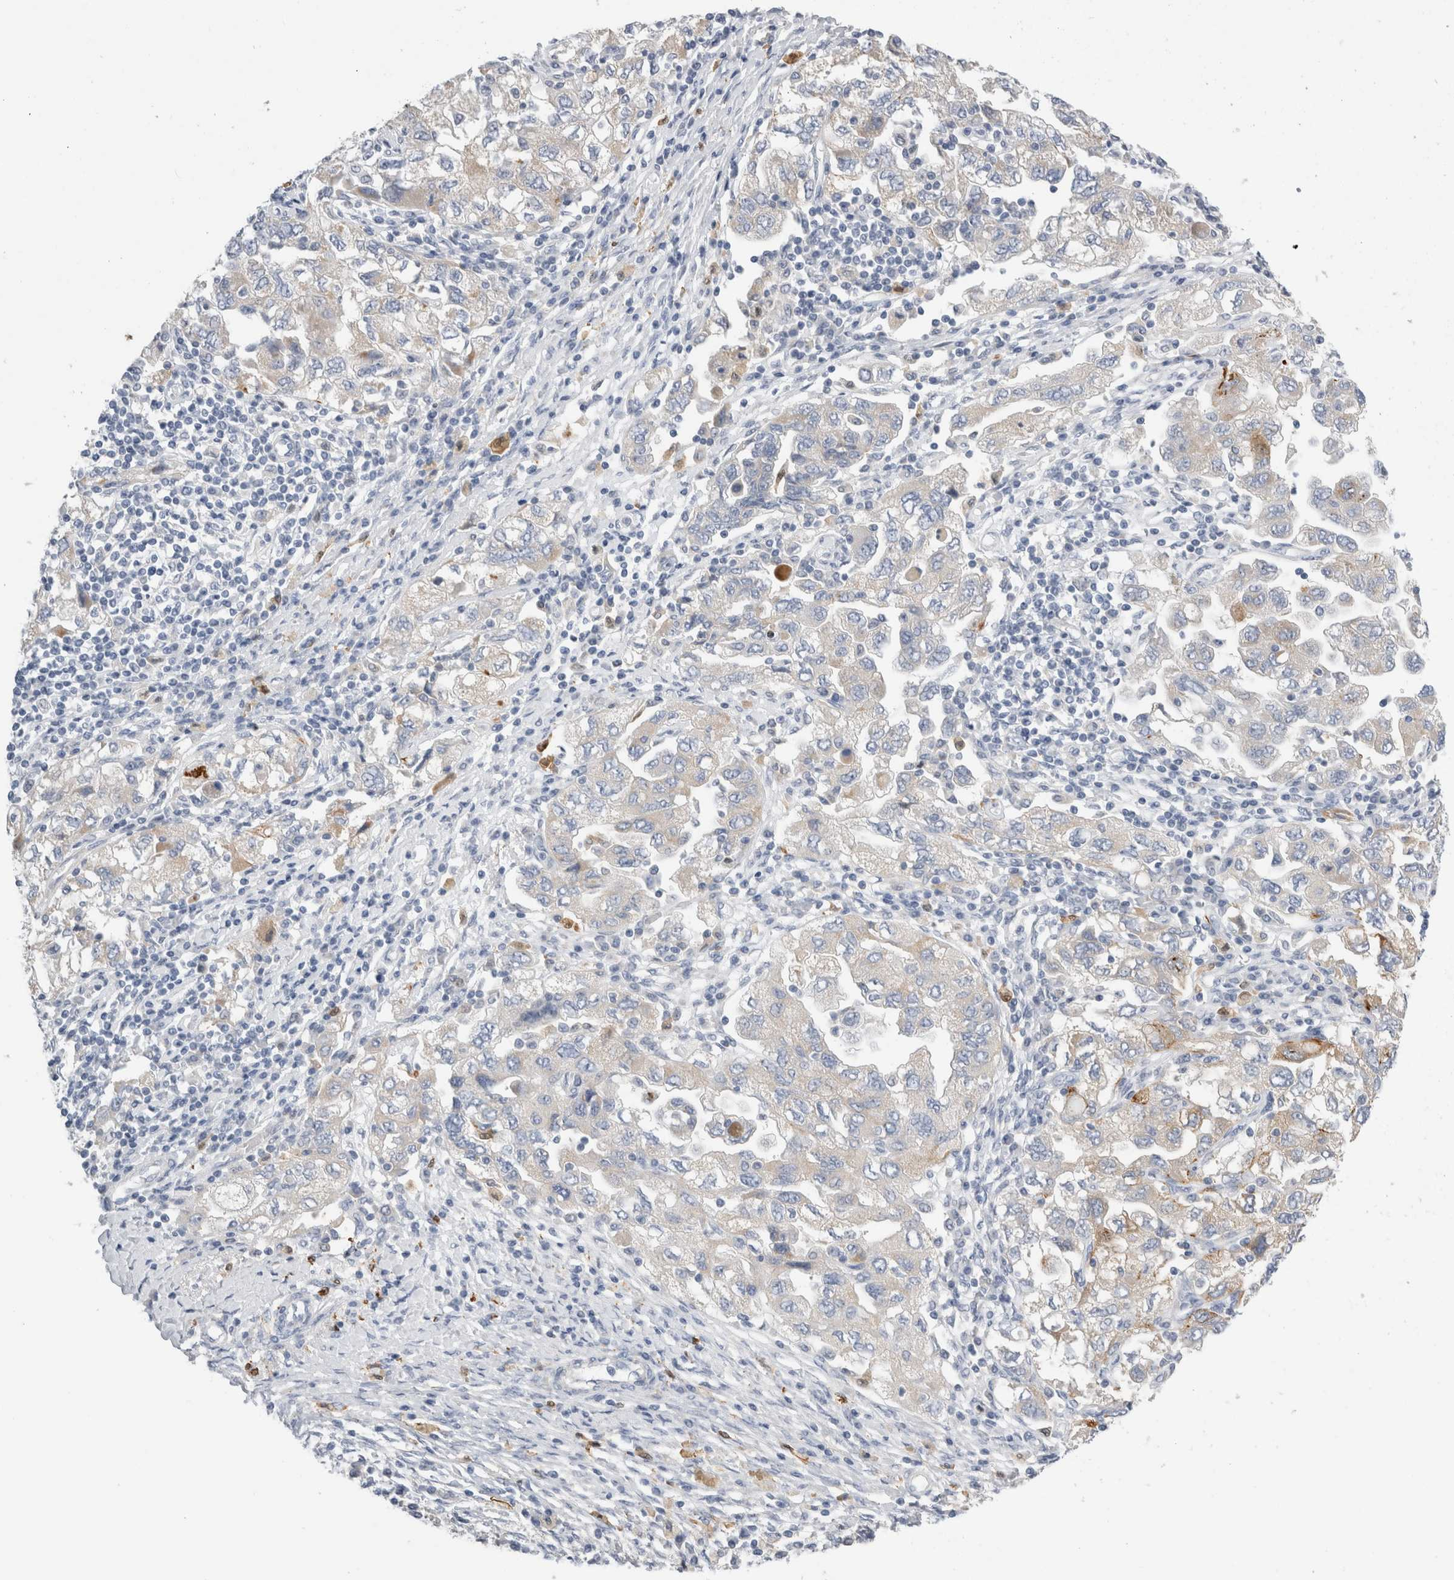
{"staining": {"intensity": "weak", "quantity": "<25%", "location": "cytoplasmic/membranous"}, "tissue": "ovarian cancer", "cell_type": "Tumor cells", "image_type": "cancer", "snomed": [{"axis": "morphology", "description": "Carcinoma, NOS"}, {"axis": "morphology", "description": "Cystadenocarcinoma, serous, NOS"}, {"axis": "topography", "description": "Ovary"}], "caption": "A high-resolution histopathology image shows IHC staining of ovarian cancer, which shows no significant positivity in tumor cells.", "gene": "SLC20A2", "patient": {"sex": "female", "age": 69}}